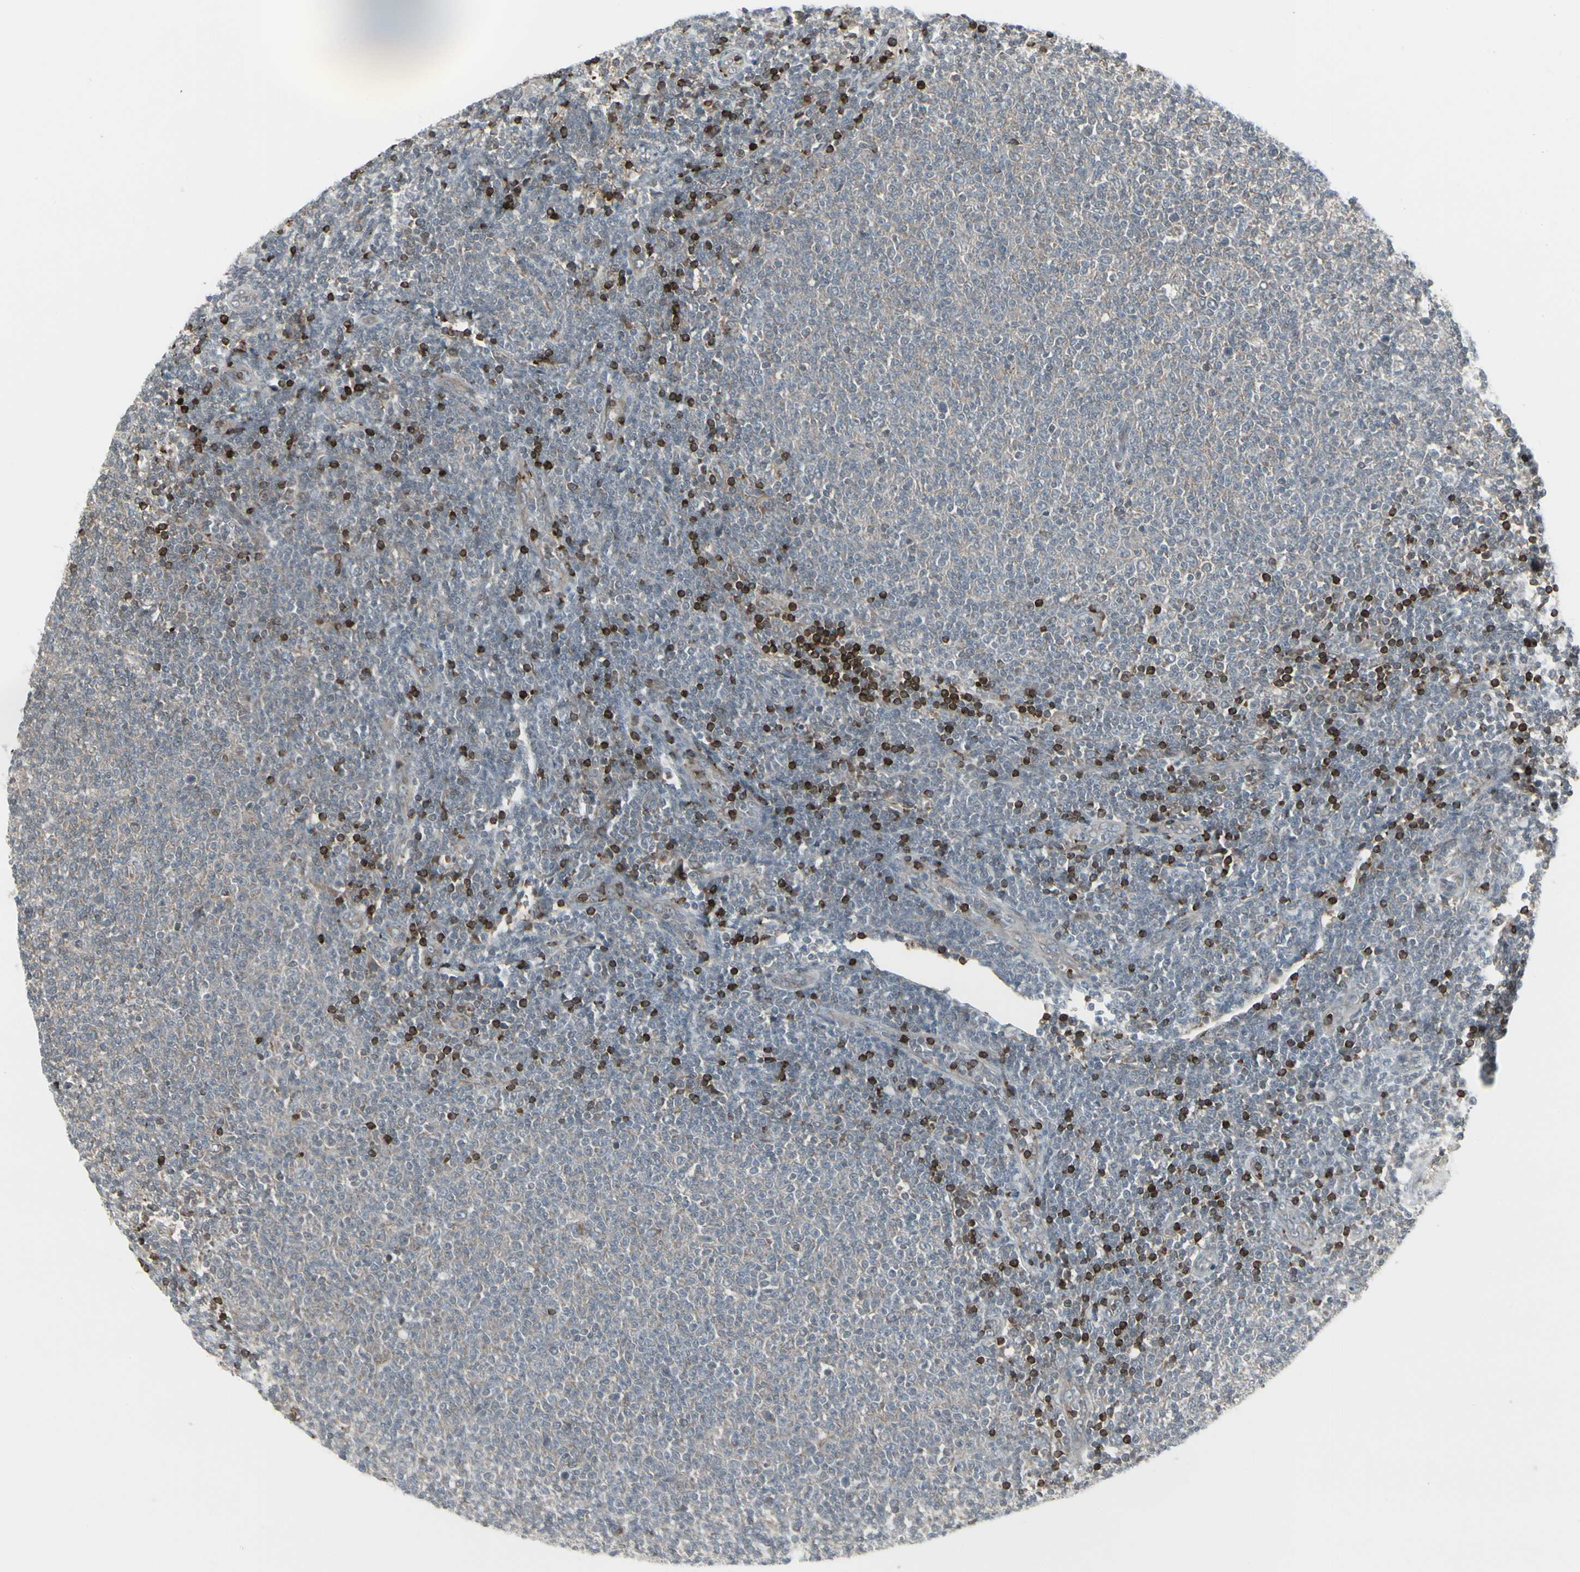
{"staining": {"intensity": "strong", "quantity": "<25%", "location": "cytoplasmic/membranous"}, "tissue": "lymphoma", "cell_type": "Tumor cells", "image_type": "cancer", "snomed": [{"axis": "morphology", "description": "Malignant lymphoma, non-Hodgkin's type, Low grade"}, {"axis": "topography", "description": "Lymph node"}], "caption": "A brown stain highlights strong cytoplasmic/membranous positivity of a protein in human malignant lymphoma, non-Hodgkin's type (low-grade) tumor cells.", "gene": "IGFBP6", "patient": {"sex": "male", "age": 66}}